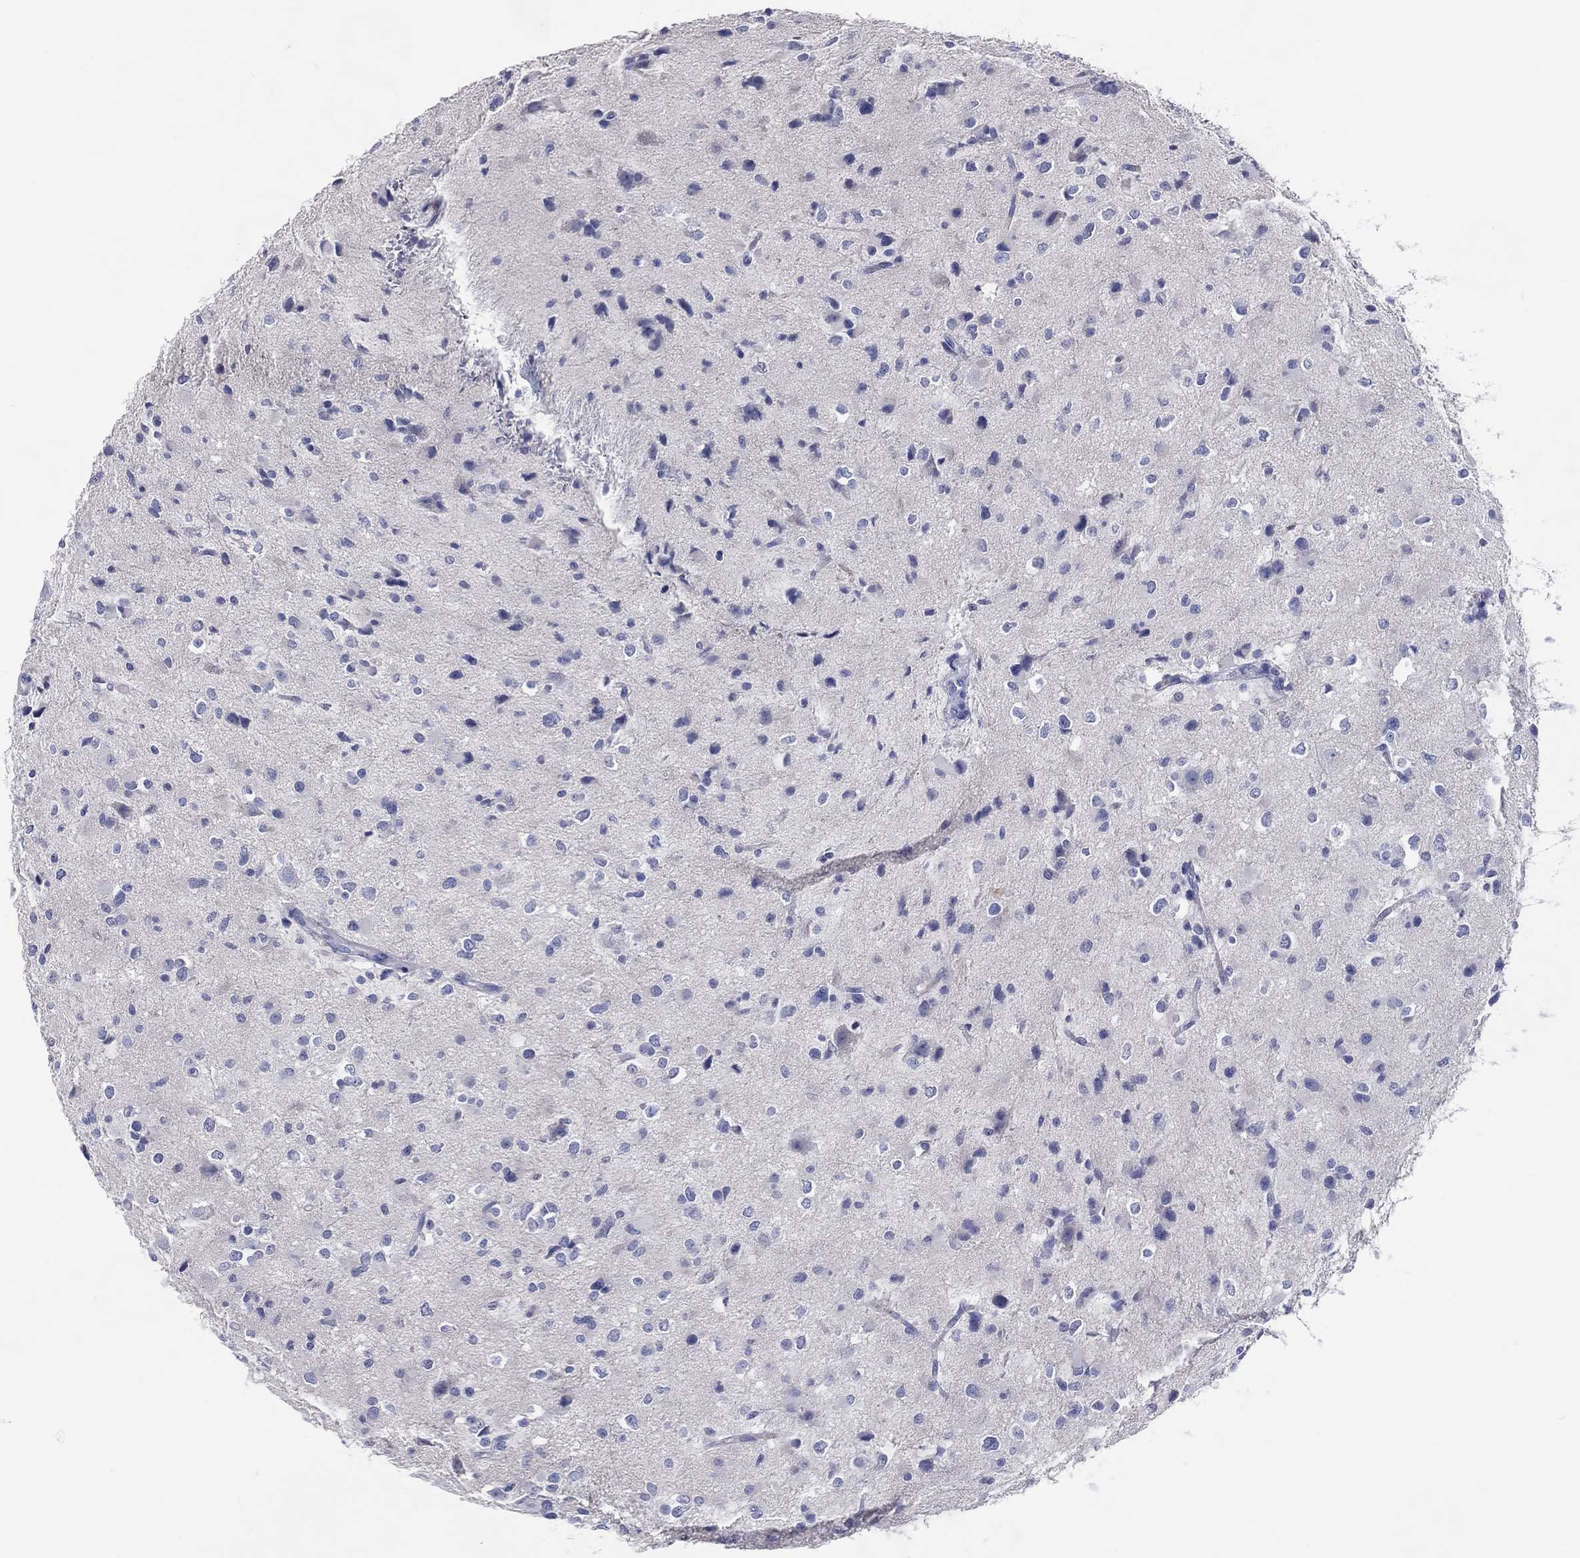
{"staining": {"intensity": "negative", "quantity": "none", "location": "none"}, "tissue": "glioma", "cell_type": "Tumor cells", "image_type": "cancer", "snomed": [{"axis": "morphology", "description": "Glioma, malignant, Low grade"}, {"axis": "topography", "description": "Brain"}], "caption": "High magnification brightfield microscopy of malignant low-grade glioma stained with DAB (3,3'-diaminobenzidine) (brown) and counterstained with hematoxylin (blue): tumor cells show no significant positivity.", "gene": "DNAH6", "patient": {"sex": "female", "age": 32}}